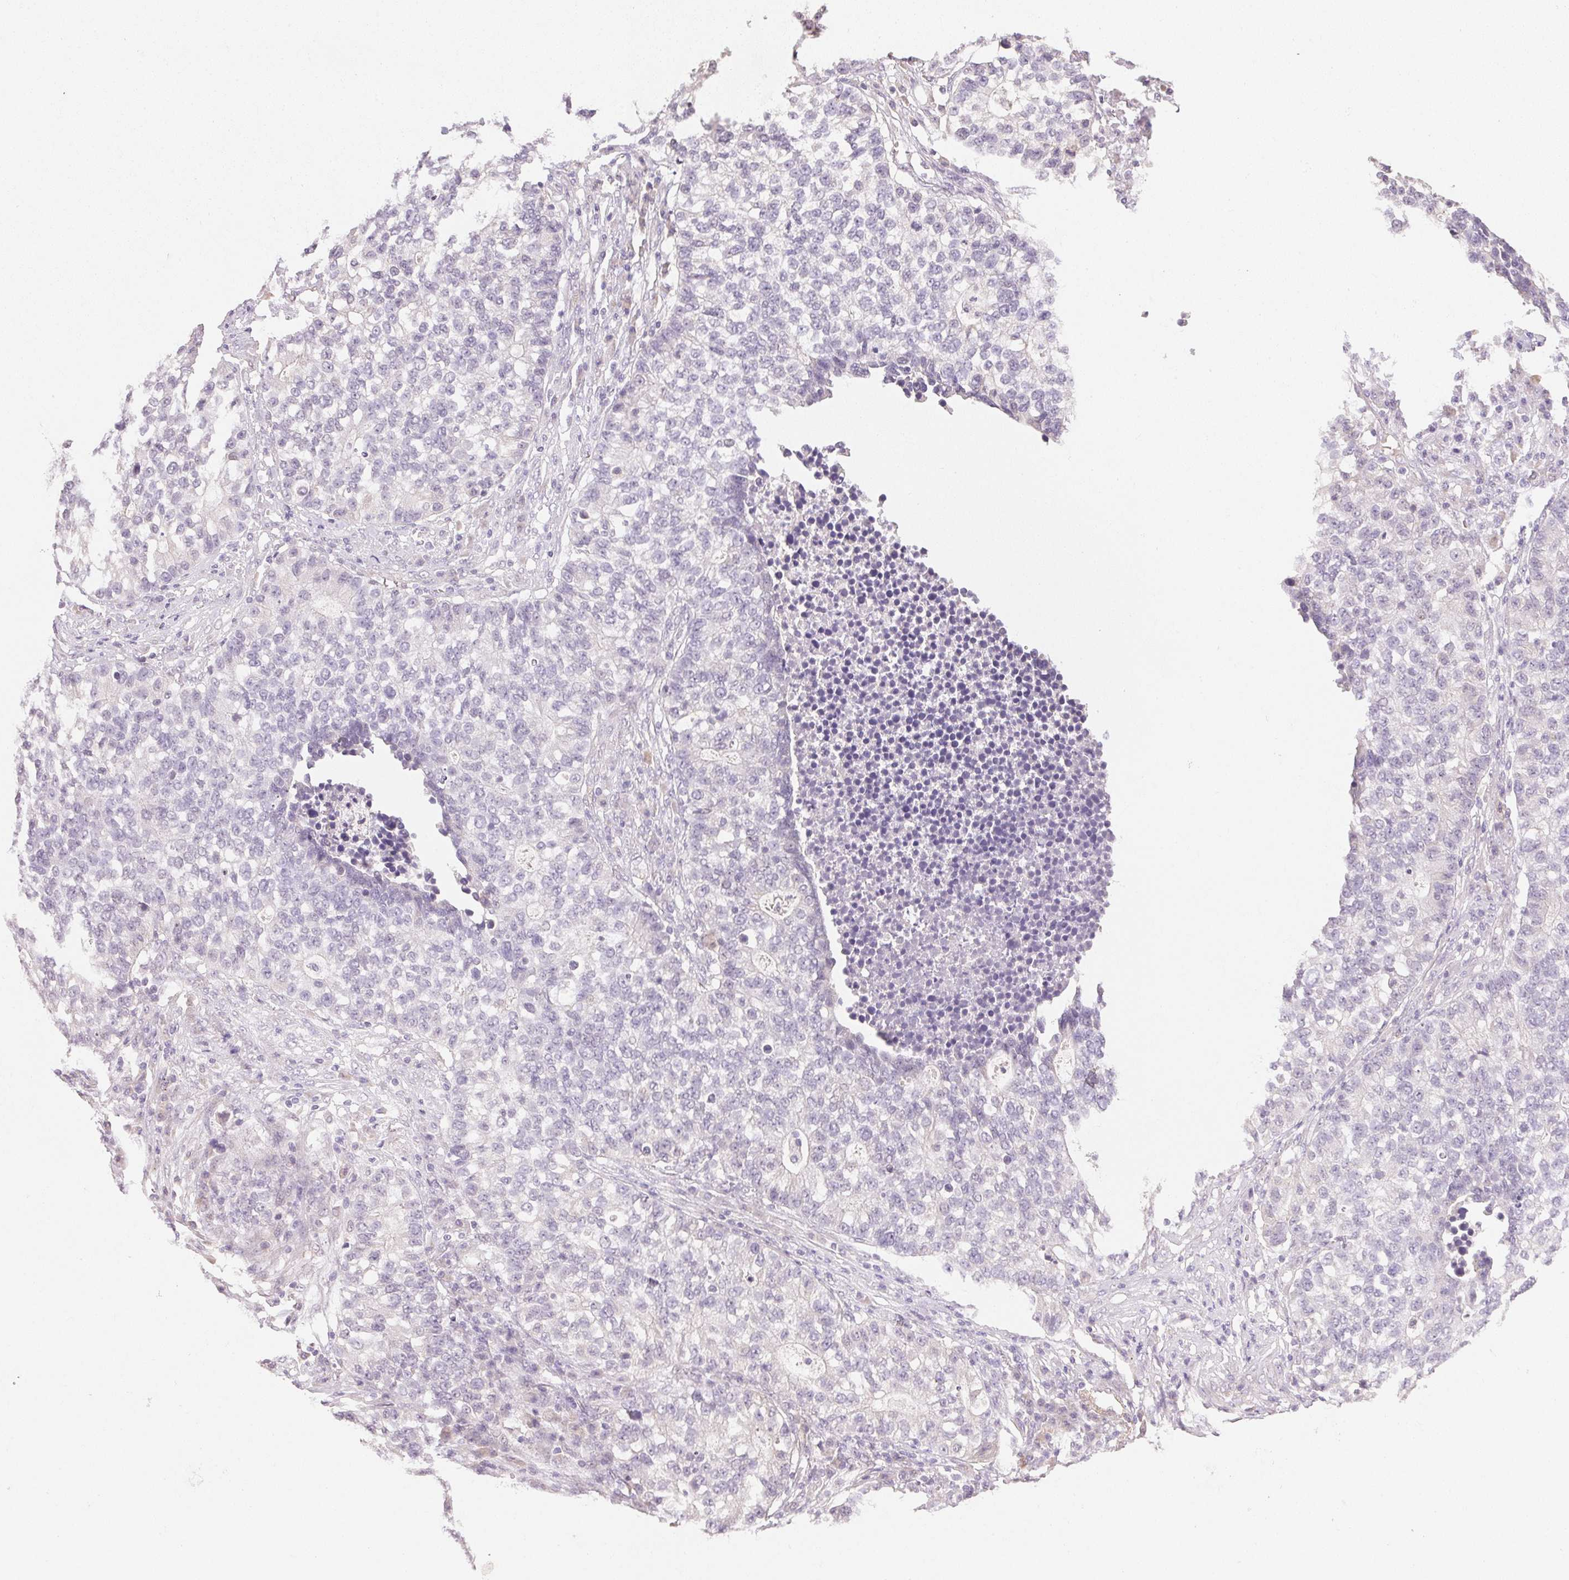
{"staining": {"intensity": "negative", "quantity": "none", "location": "none"}, "tissue": "lung cancer", "cell_type": "Tumor cells", "image_type": "cancer", "snomed": [{"axis": "morphology", "description": "Adenocarcinoma, NOS"}, {"axis": "topography", "description": "Lung"}], "caption": "Histopathology image shows no significant protein expression in tumor cells of lung adenocarcinoma.", "gene": "DHCR24", "patient": {"sex": "male", "age": 57}}